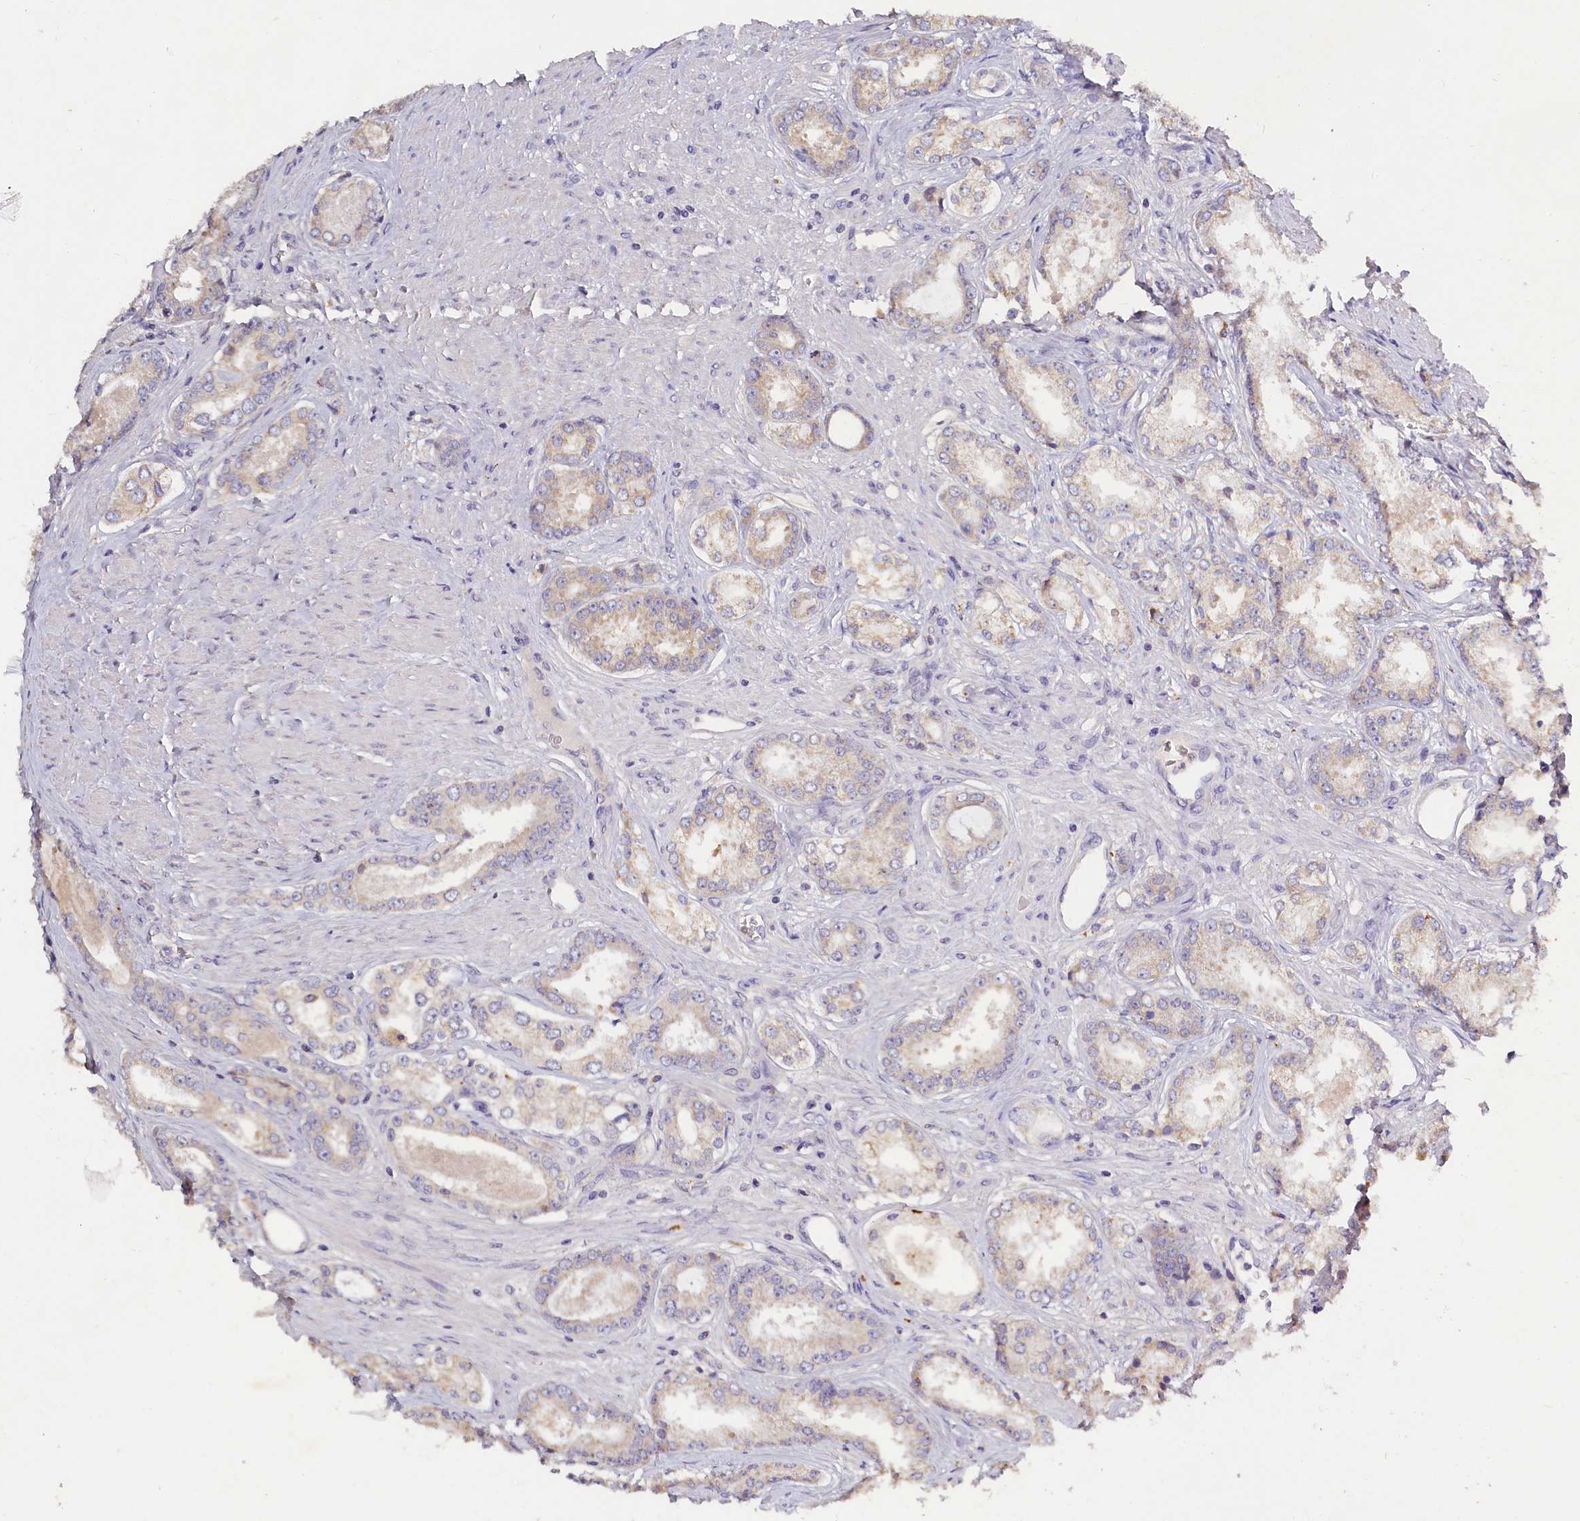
{"staining": {"intensity": "weak", "quantity": "<25%", "location": "cytoplasmic/membranous"}, "tissue": "prostate cancer", "cell_type": "Tumor cells", "image_type": "cancer", "snomed": [{"axis": "morphology", "description": "Adenocarcinoma, Low grade"}, {"axis": "topography", "description": "Prostate"}], "caption": "IHC of human adenocarcinoma (low-grade) (prostate) shows no staining in tumor cells.", "gene": "ST7L", "patient": {"sex": "male", "age": 68}}